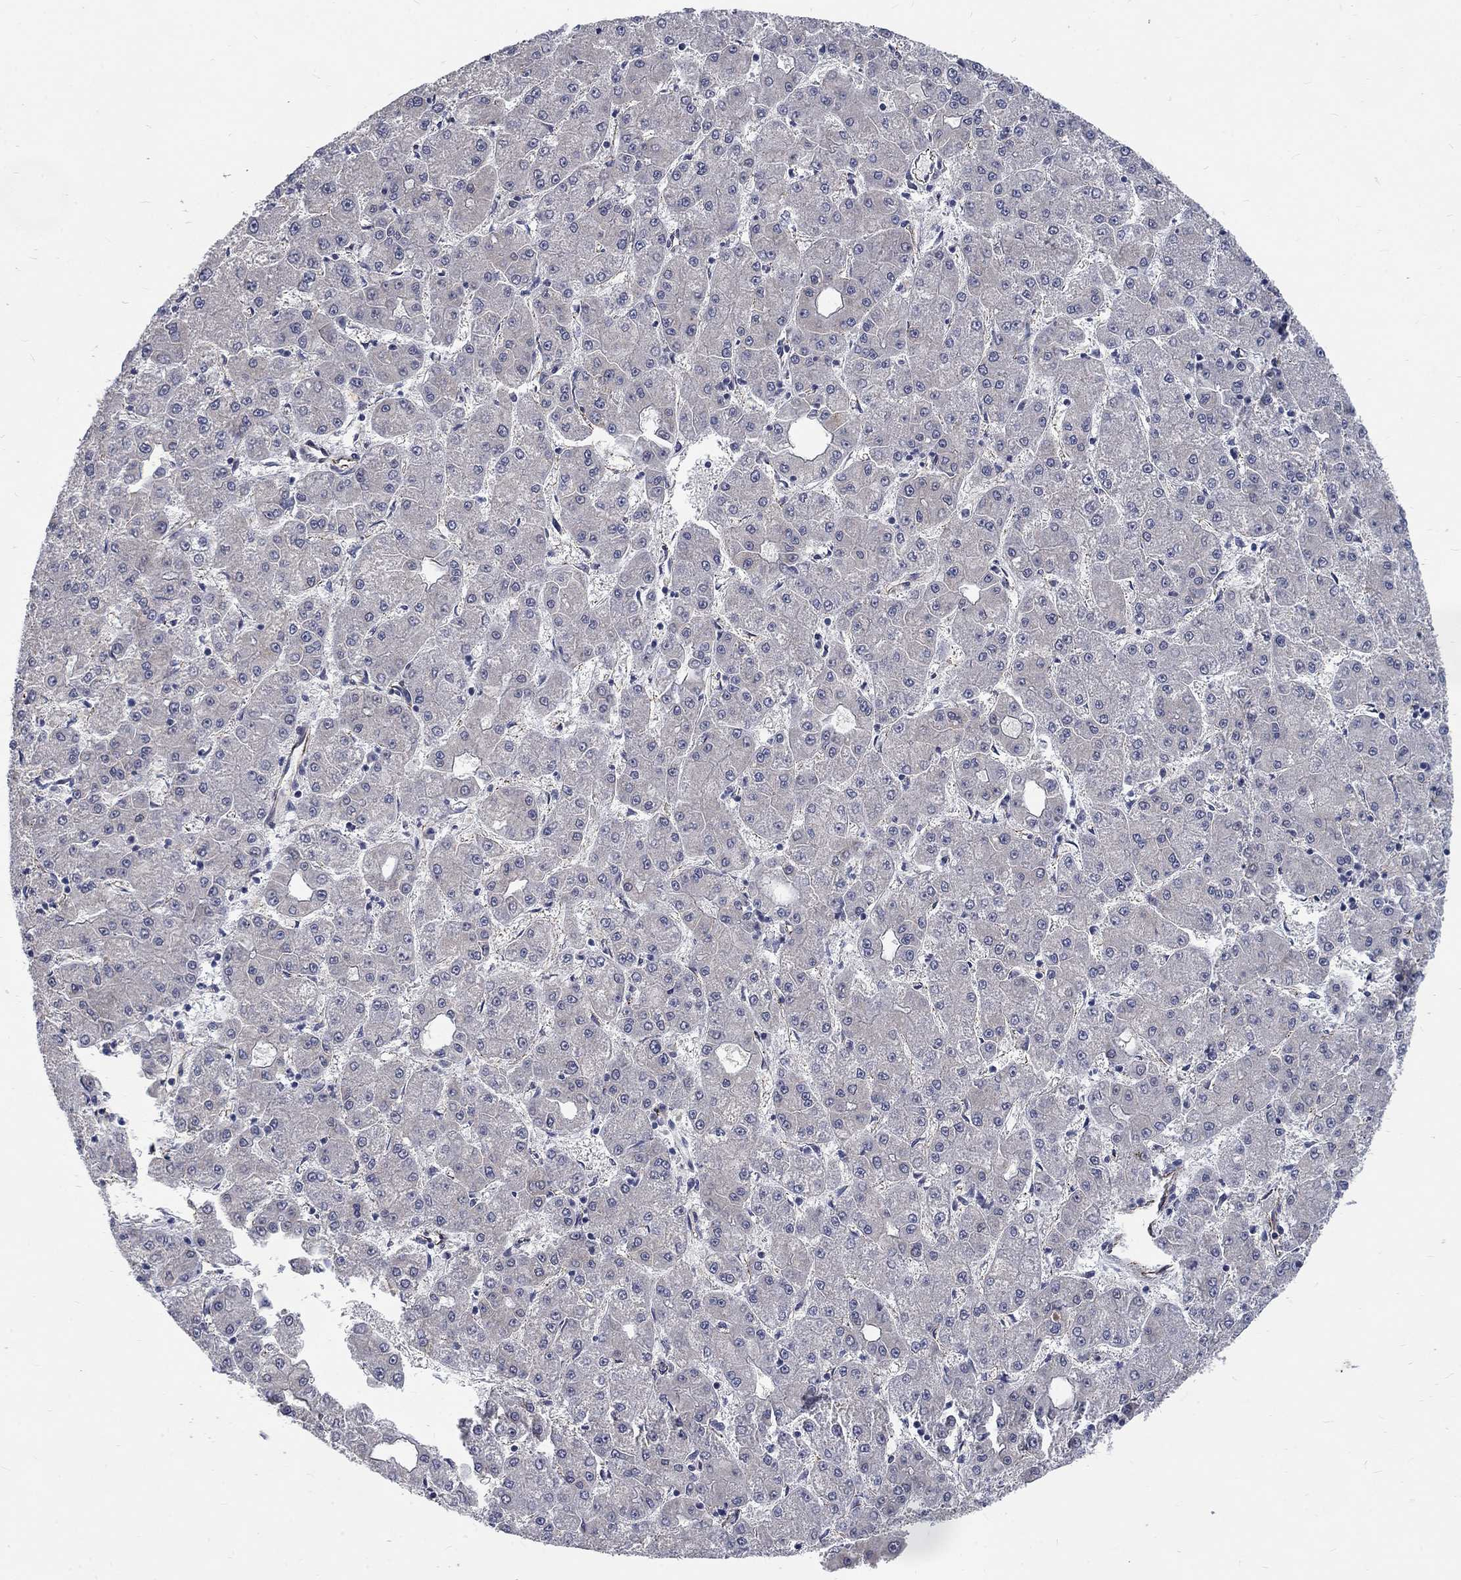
{"staining": {"intensity": "negative", "quantity": "none", "location": "none"}, "tissue": "liver cancer", "cell_type": "Tumor cells", "image_type": "cancer", "snomed": [{"axis": "morphology", "description": "Carcinoma, Hepatocellular, NOS"}, {"axis": "topography", "description": "Liver"}], "caption": "Tumor cells show no significant staining in liver cancer. The staining was performed using DAB to visualize the protein expression in brown, while the nuclei were stained in blue with hematoxylin (Magnification: 20x).", "gene": "PHKA1", "patient": {"sex": "male", "age": 73}}